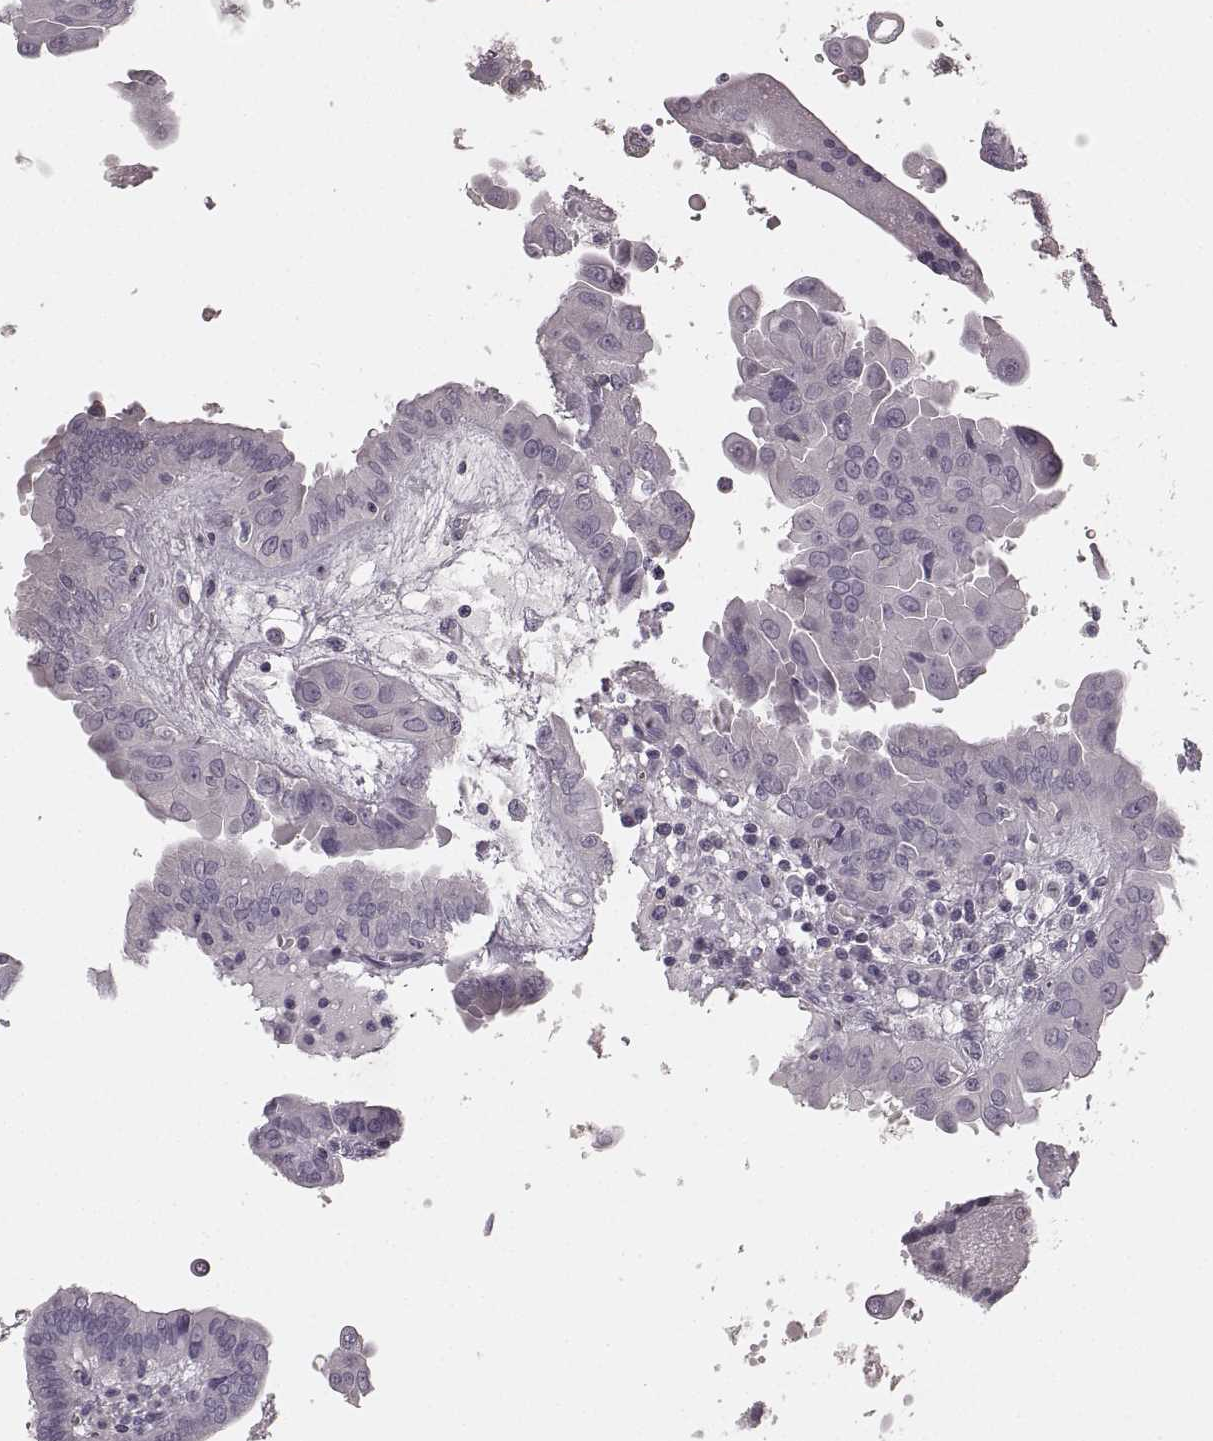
{"staining": {"intensity": "negative", "quantity": "none", "location": "none"}, "tissue": "thyroid cancer", "cell_type": "Tumor cells", "image_type": "cancer", "snomed": [{"axis": "morphology", "description": "Papillary adenocarcinoma, NOS"}, {"axis": "topography", "description": "Thyroid gland"}], "caption": "An IHC image of thyroid cancer (papillary adenocarcinoma) is shown. There is no staining in tumor cells of thyroid cancer (papillary adenocarcinoma). (DAB immunohistochemistry with hematoxylin counter stain).", "gene": "PRKCE", "patient": {"sex": "female", "age": 37}}